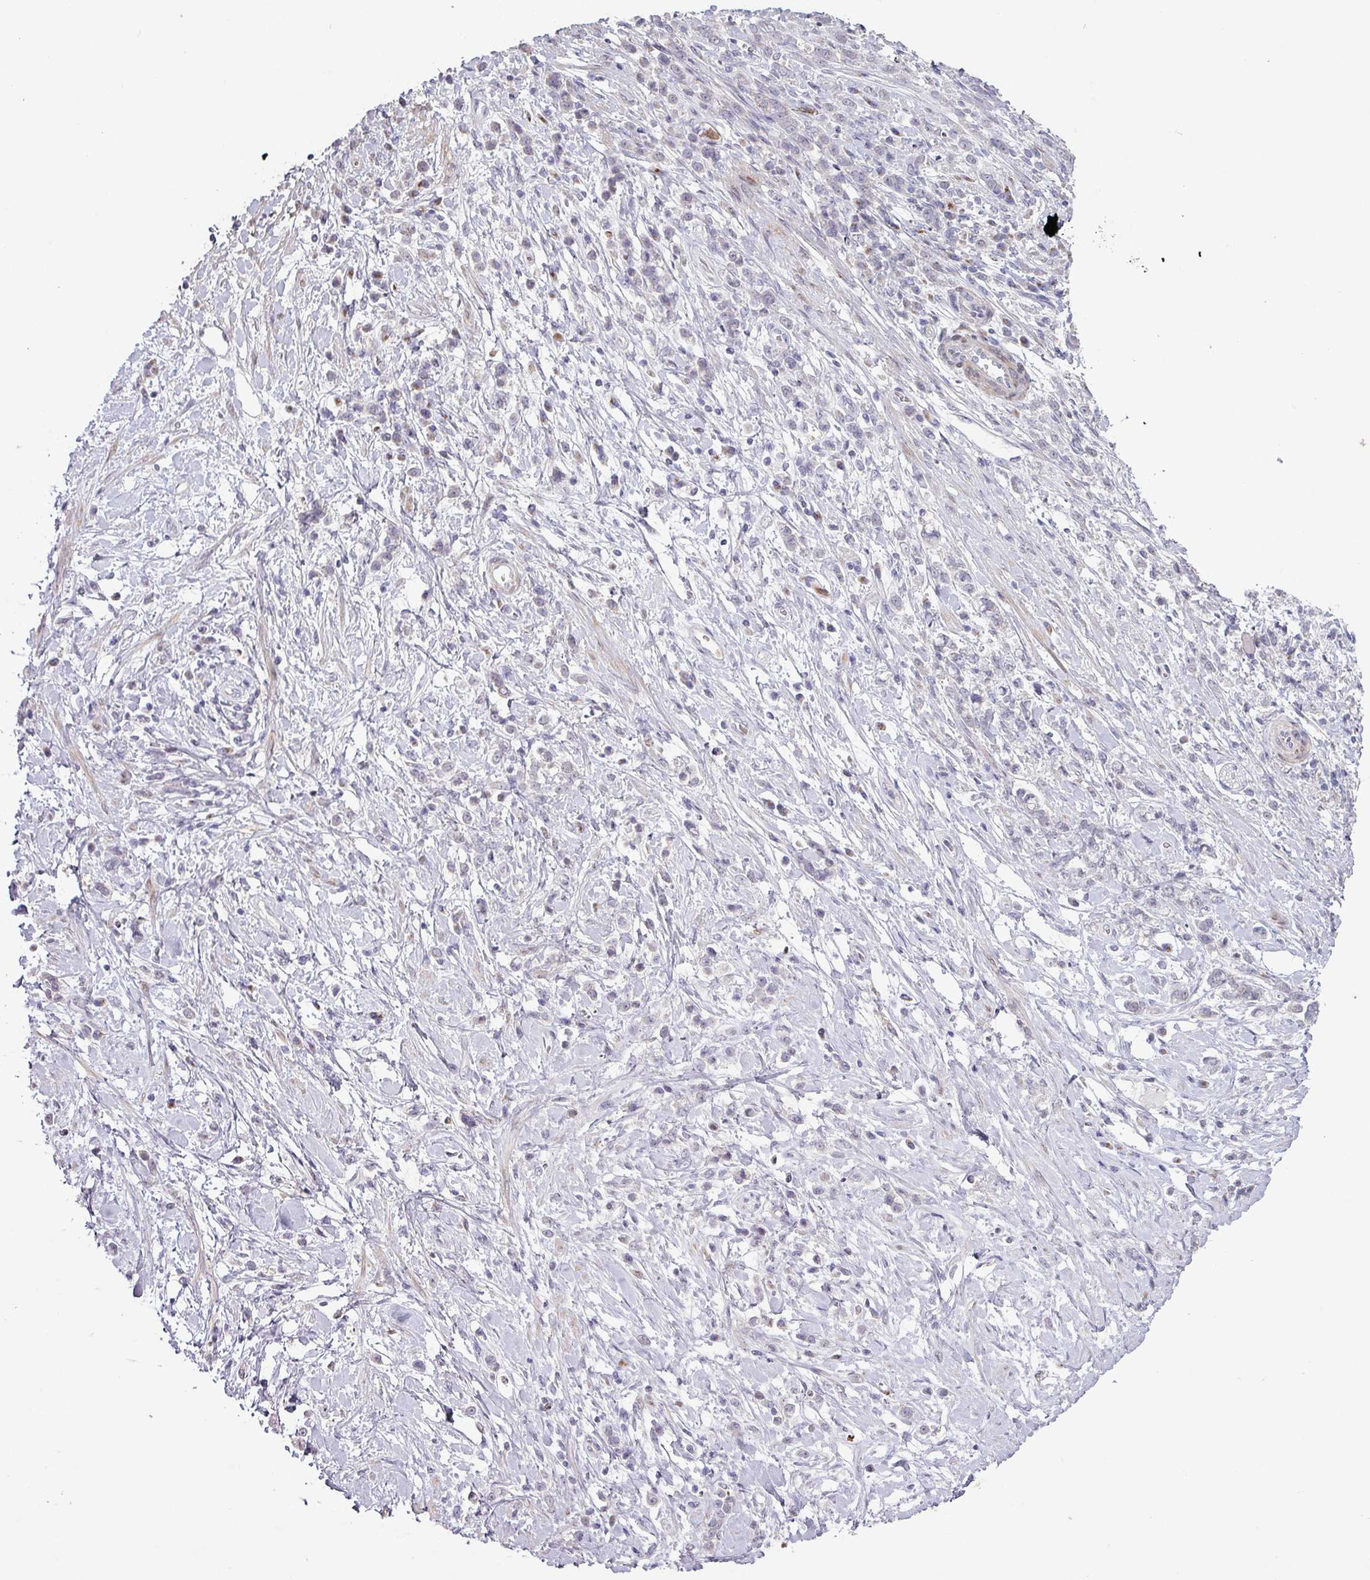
{"staining": {"intensity": "negative", "quantity": "none", "location": "none"}, "tissue": "stomach cancer", "cell_type": "Tumor cells", "image_type": "cancer", "snomed": [{"axis": "morphology", "description": "Adenocarcinoma, NOS"}, {"axis": "topography", "description": "Stomach"}], "caption": "Immunohistochemistry (IHC) micrograph of neoplastic tissue: stomach adenocarcinoma stained with DAB exhibits no significant protein positivity in tumor cells.", "gene": "MAGEC3", "patient": {"sex": "female", "age": 60}}